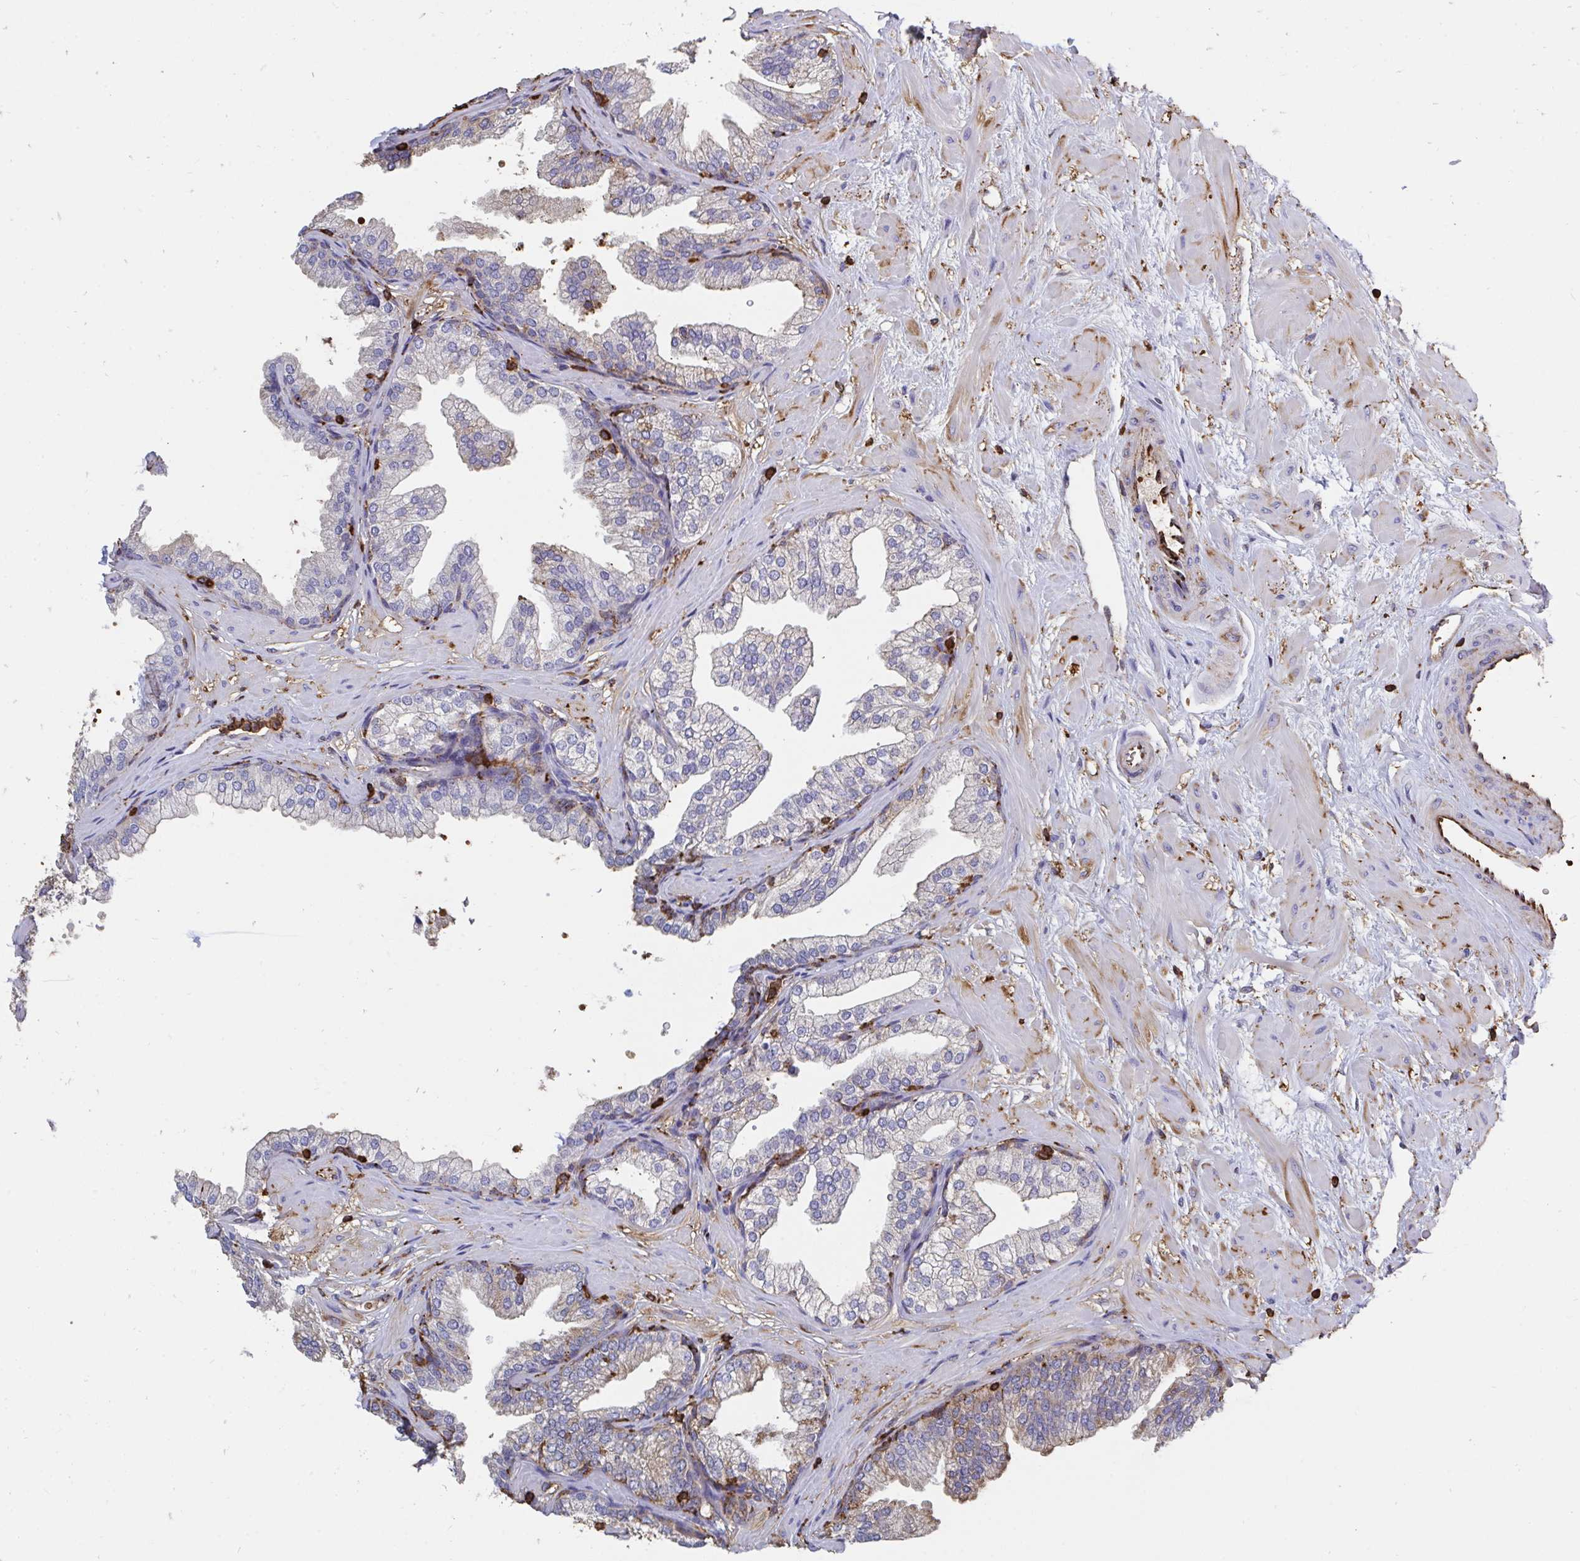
{"staining": {"intensity": "weak", "quantity": "25%-75%", "location": "cytoplasmic/membranous"}, "tissue": "prostate", "cell_type": "Glandular cells", "image_type": "normal", "snomed": [{"axis": "morphology", "description": "Normal tissue, NOS"}, {"axis": "topography", "description": "Prostate"}], "caption": "Immunohistochemical staining of benign prostate exhibits low levels of weak cytoplasmic/membranous expression in approximately 25%-75% of glandular cells. Nuclei are stained in blue.", "gene": "CFL1", "patient": {"sex": "male", "age": 37}}